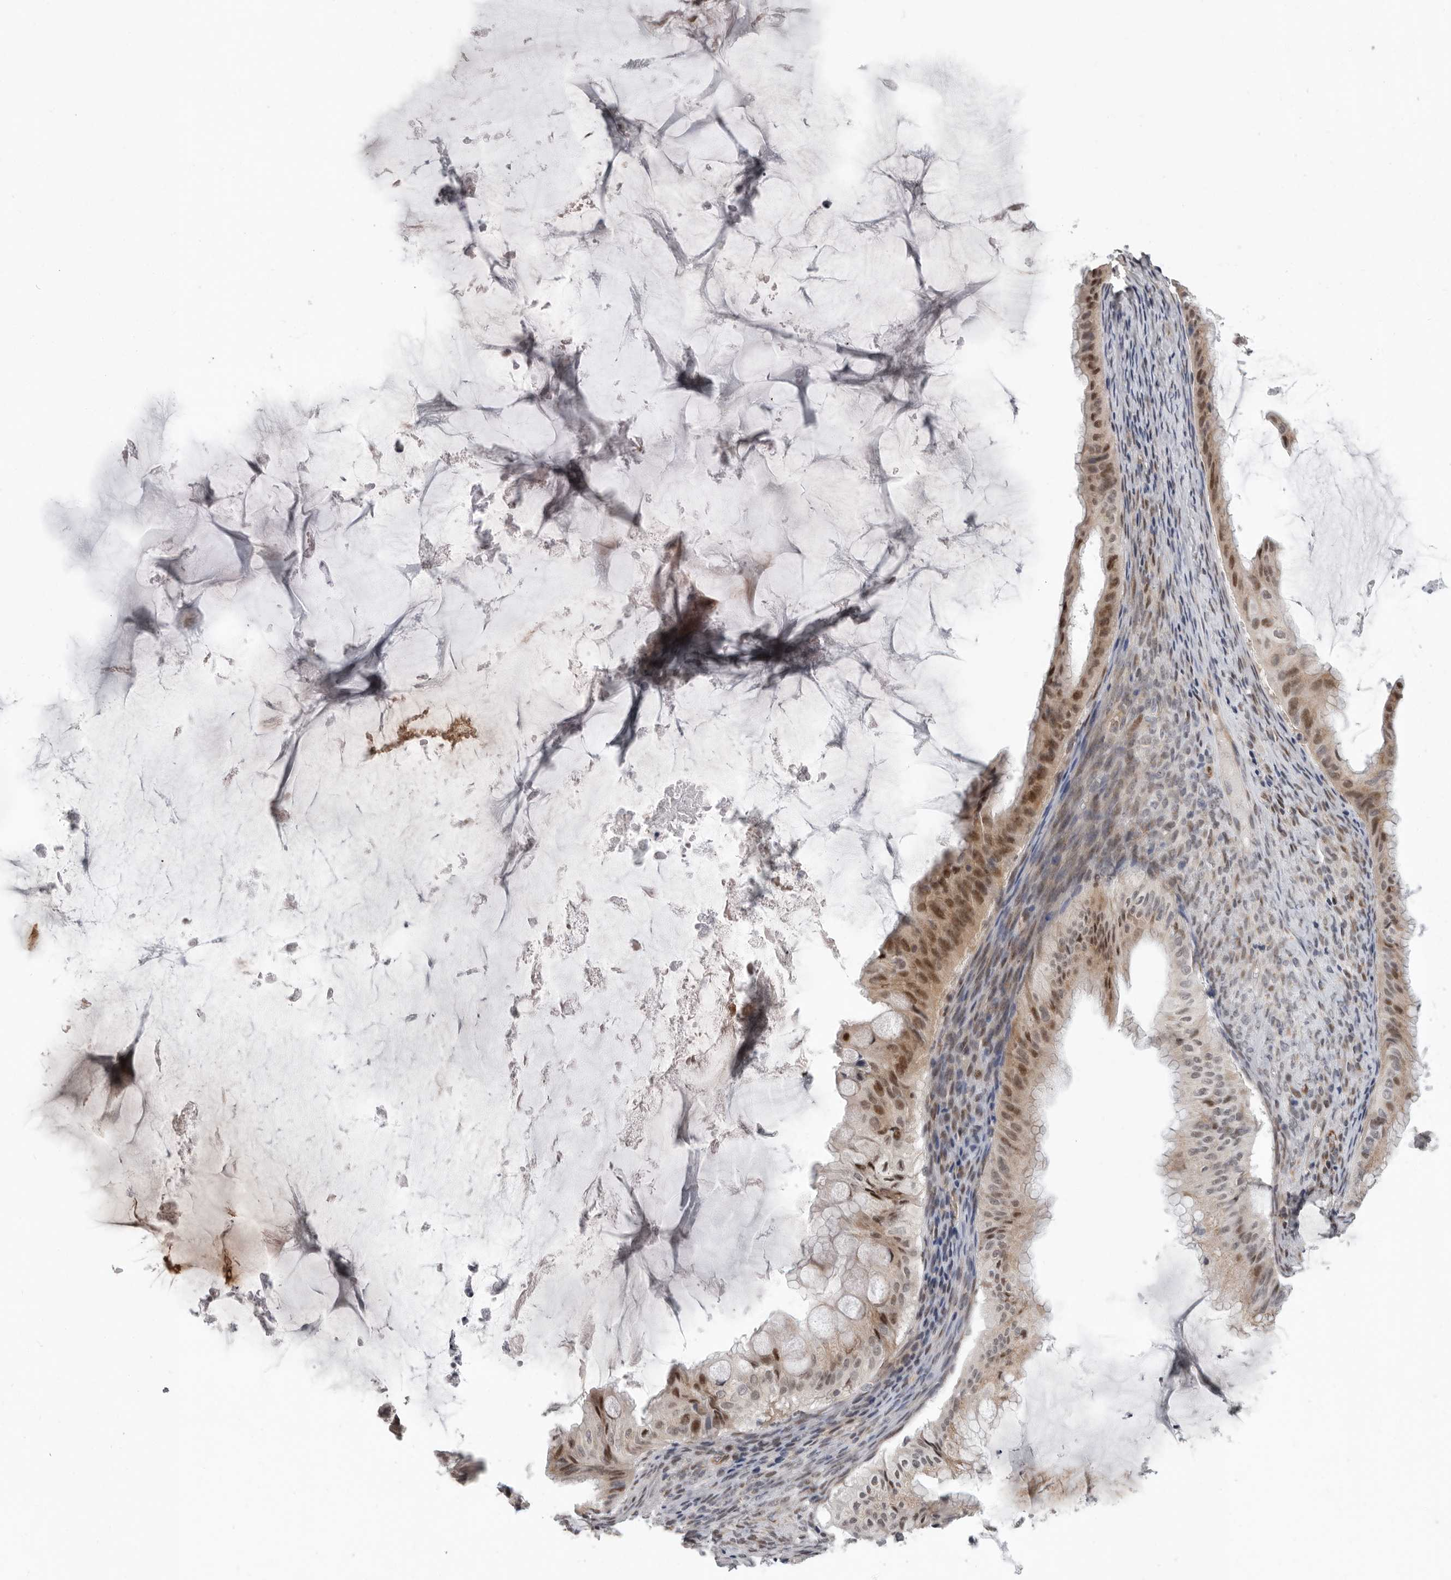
{"staining": {"intensity": "moderate", "quantity": ">75%", "location": "cytoplasmic/membranous,nuclear"}, "tissue": "ovarian cancer", "cell_type": "Tumor cells", "image_type": "cancer", "snomed": [{"axis": "morphology", "description": "Cystadenocarcinoma, mucinous, NOS"}, {"axis": "topography", "description": "Ovary"}], "caption": "Human ovarian cancer (mucinous cystadenocarcinoma) stained with a brown dye demonstrates moderate cytoplasmic/membranous and nuclear positive expression in approximately >75% of tumor cells.", "gene": "RALGPS2", "patient": {"sex": "female", "age": 61}}